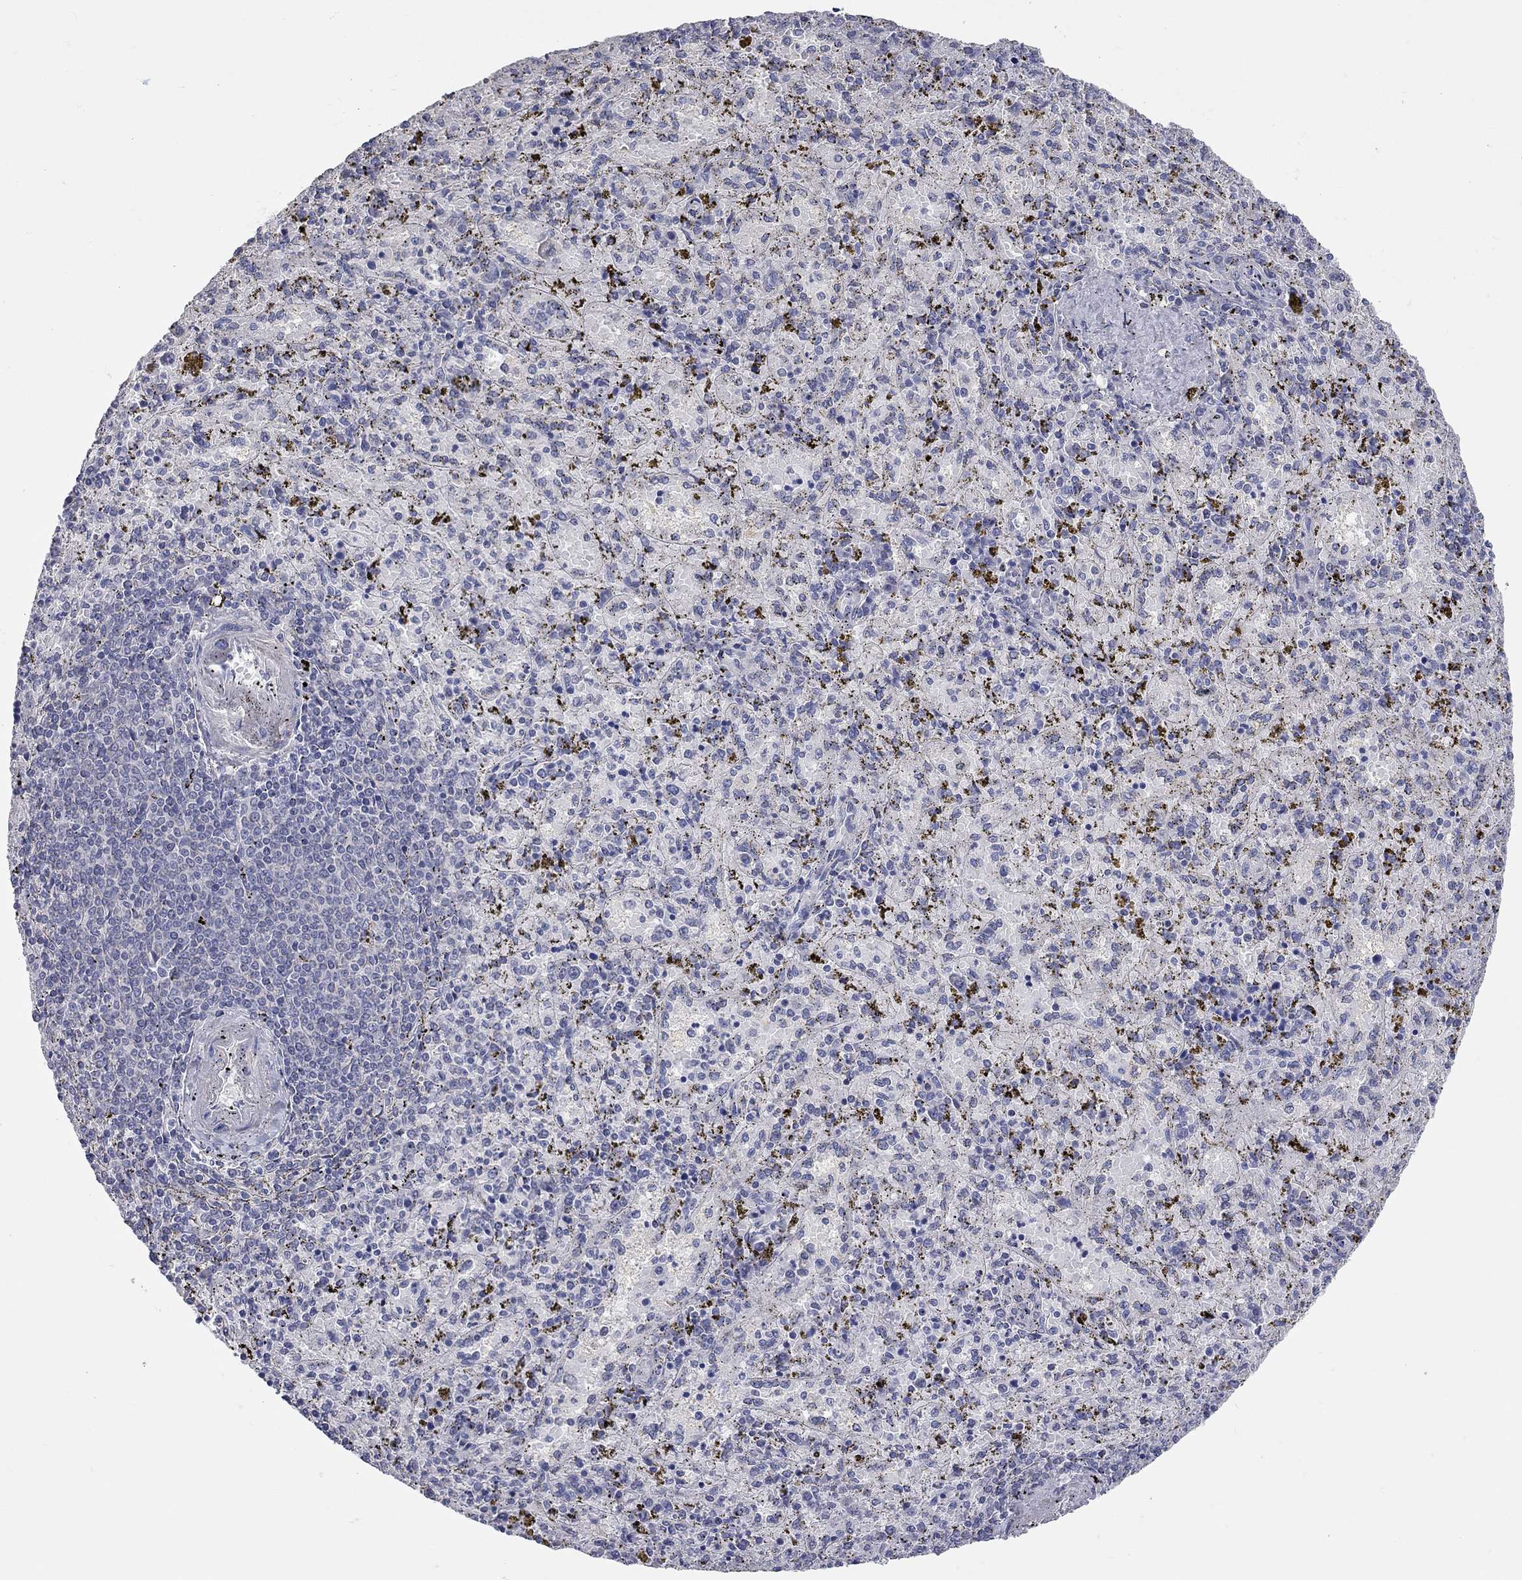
{"staining": {"intensity": "negative", "quantity": "none", "location": "none"}, "tissue": "spleen", "cell_type": "Cells in red pulp", "image_type": "normal", "snomed": [{"axis": "morphology", "description": "Normal tissue, NOS"}, {"axis": "topography", "description": "Spleen"}], "caption": "The micrograph reveals no significant positivity in cells in red pulp of spleen.", "gene": "CFAP161", "patient": {"sex": "female", "age": 50}}